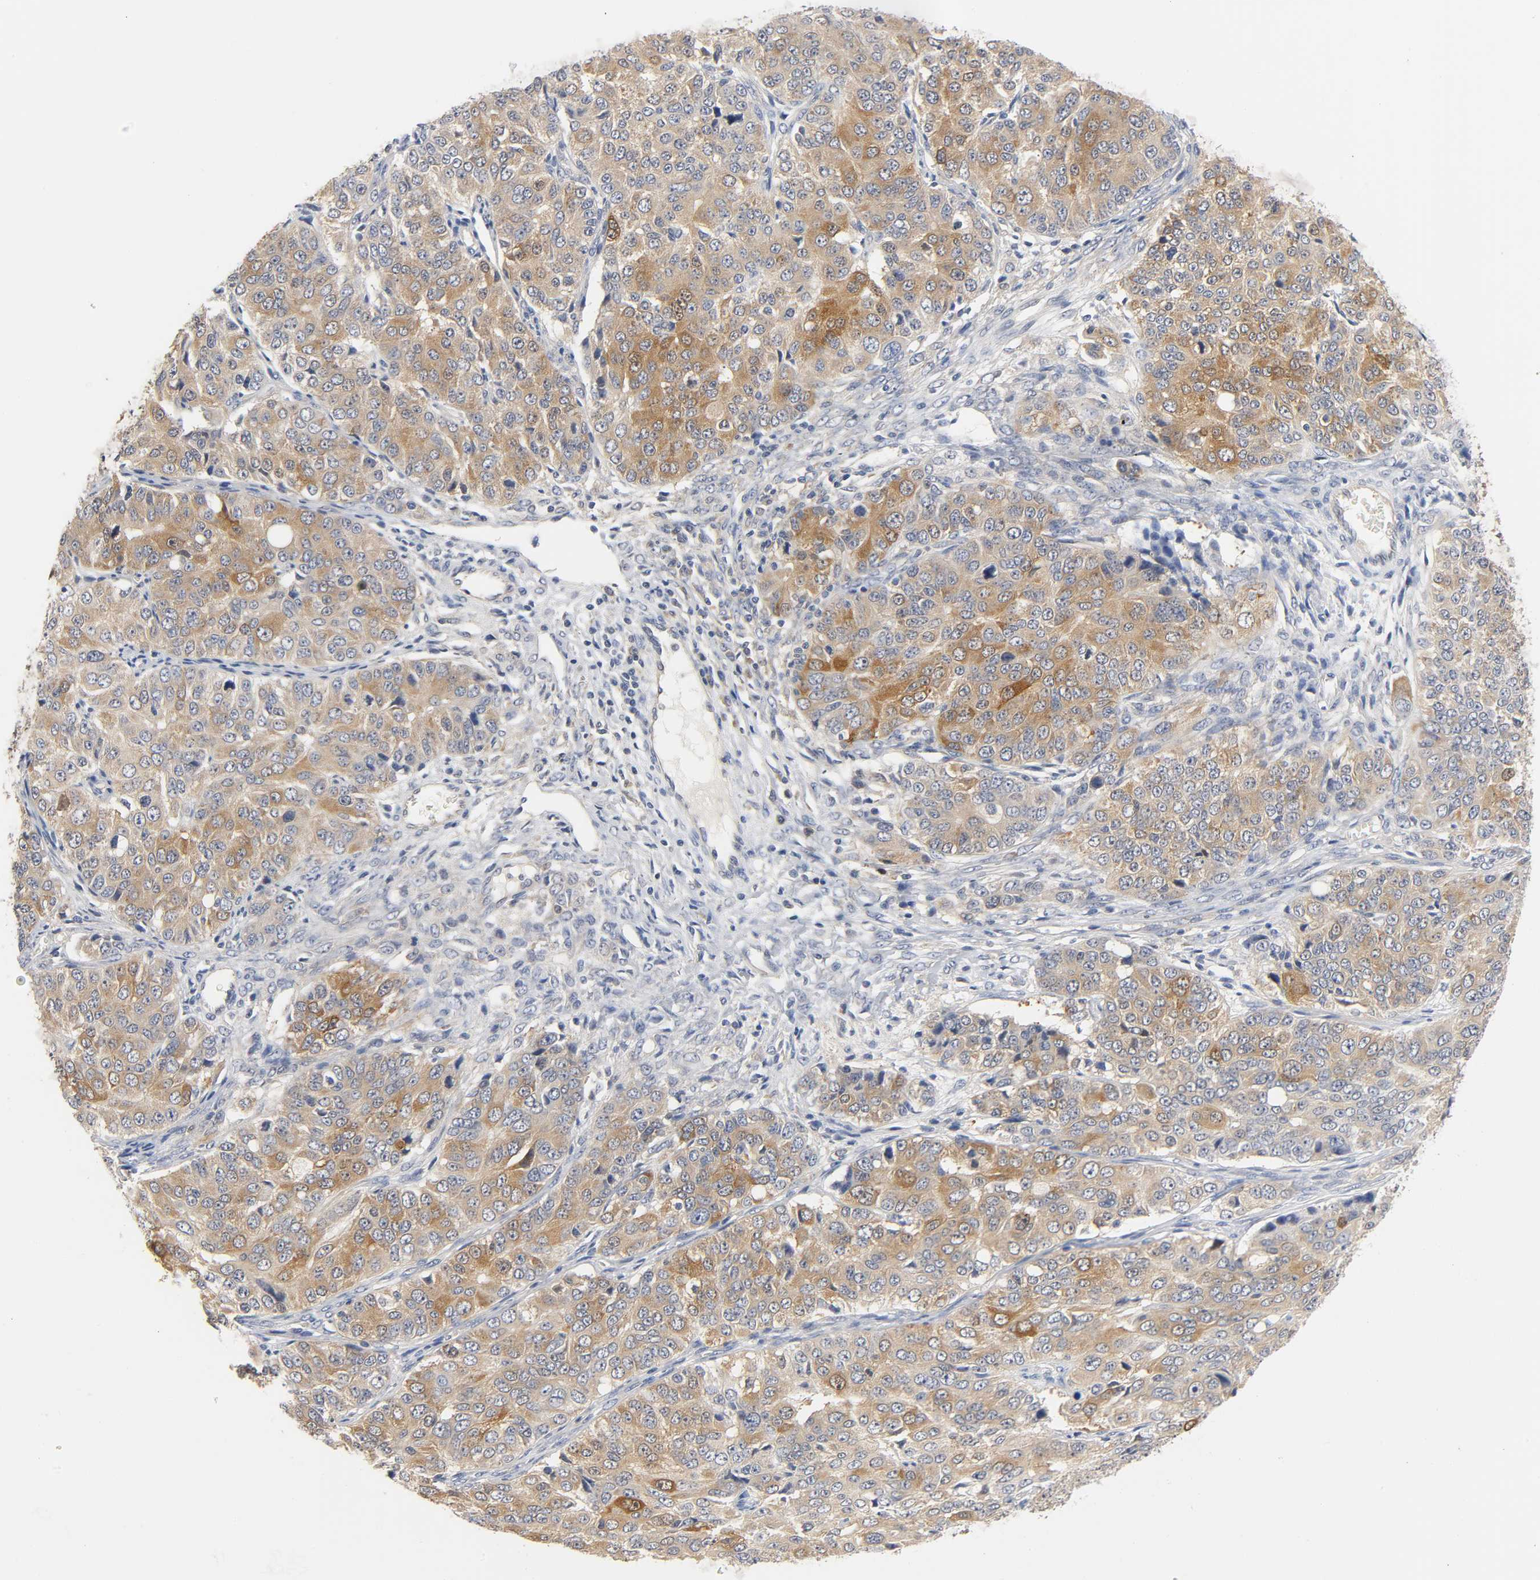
{"staining": {"intensity": "moderate", "quantity": ">75%", "location": "cytoplasmic/membranous"}, "tissue": "ovarian cancer", "cell_type": "Tumor cells", "image_type": "cancer", "snomed": [{"axis": "morphology", "description": "Carcinoma, endometroid"}, {"axis": "topography", "description": "Ovary"}], "caption": "Endometroid carcinoma (ovarian) stained for a protein displays moderate cytoplasmic/membranous positivity in tumor cells. The protein of interest is stained brown, and the nuclei are stained in blue (DAB IHC with brightfield microscopy, high magnification).", "gene": "FYN", "patient": {"sex": "female", "age": 51}}